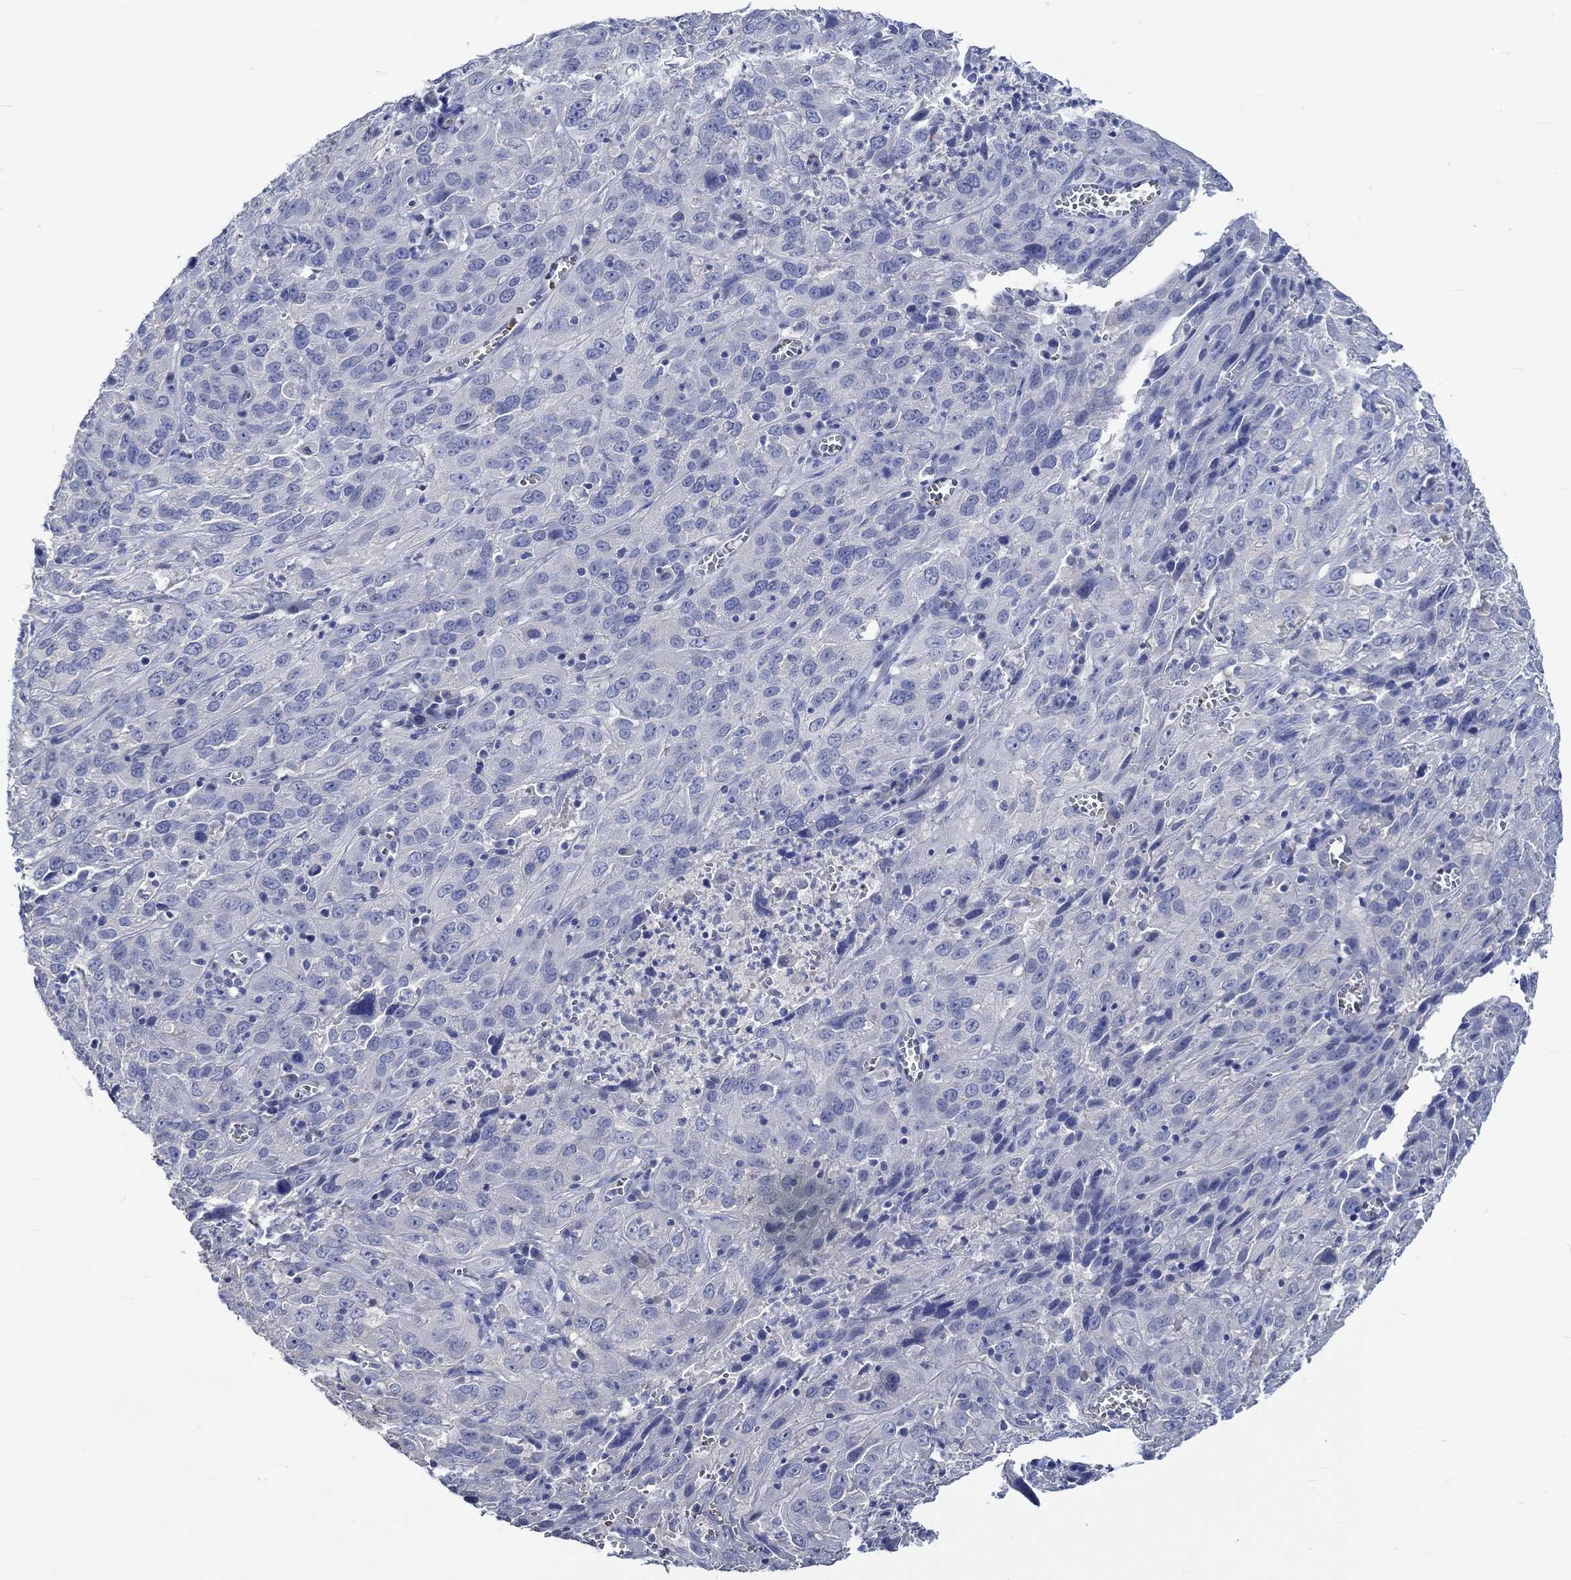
{"staining": {"intensity": "negative", "quantity": "none", "location": "none"}, "tissue": "cervical cancer", "cell_type": "Tumor cells", "image_type": "cancer", "snomed": [{"axis": "morphology", "description": "Squamous cell carcinoma, NOS"}, {"axis": "topography", "description": "Cervix"}], "caption": "Immunohistochemical staining of human cervical cancer reveals no significant staining in tumor cells. The staining was performed using DAB to visualize the protein expression in brown, while the nuclei were stained in blue with hematoxylin (Magnification: 20x).", "gene": "KCNA1", "patient": {"sex": "female", "age": 32}}